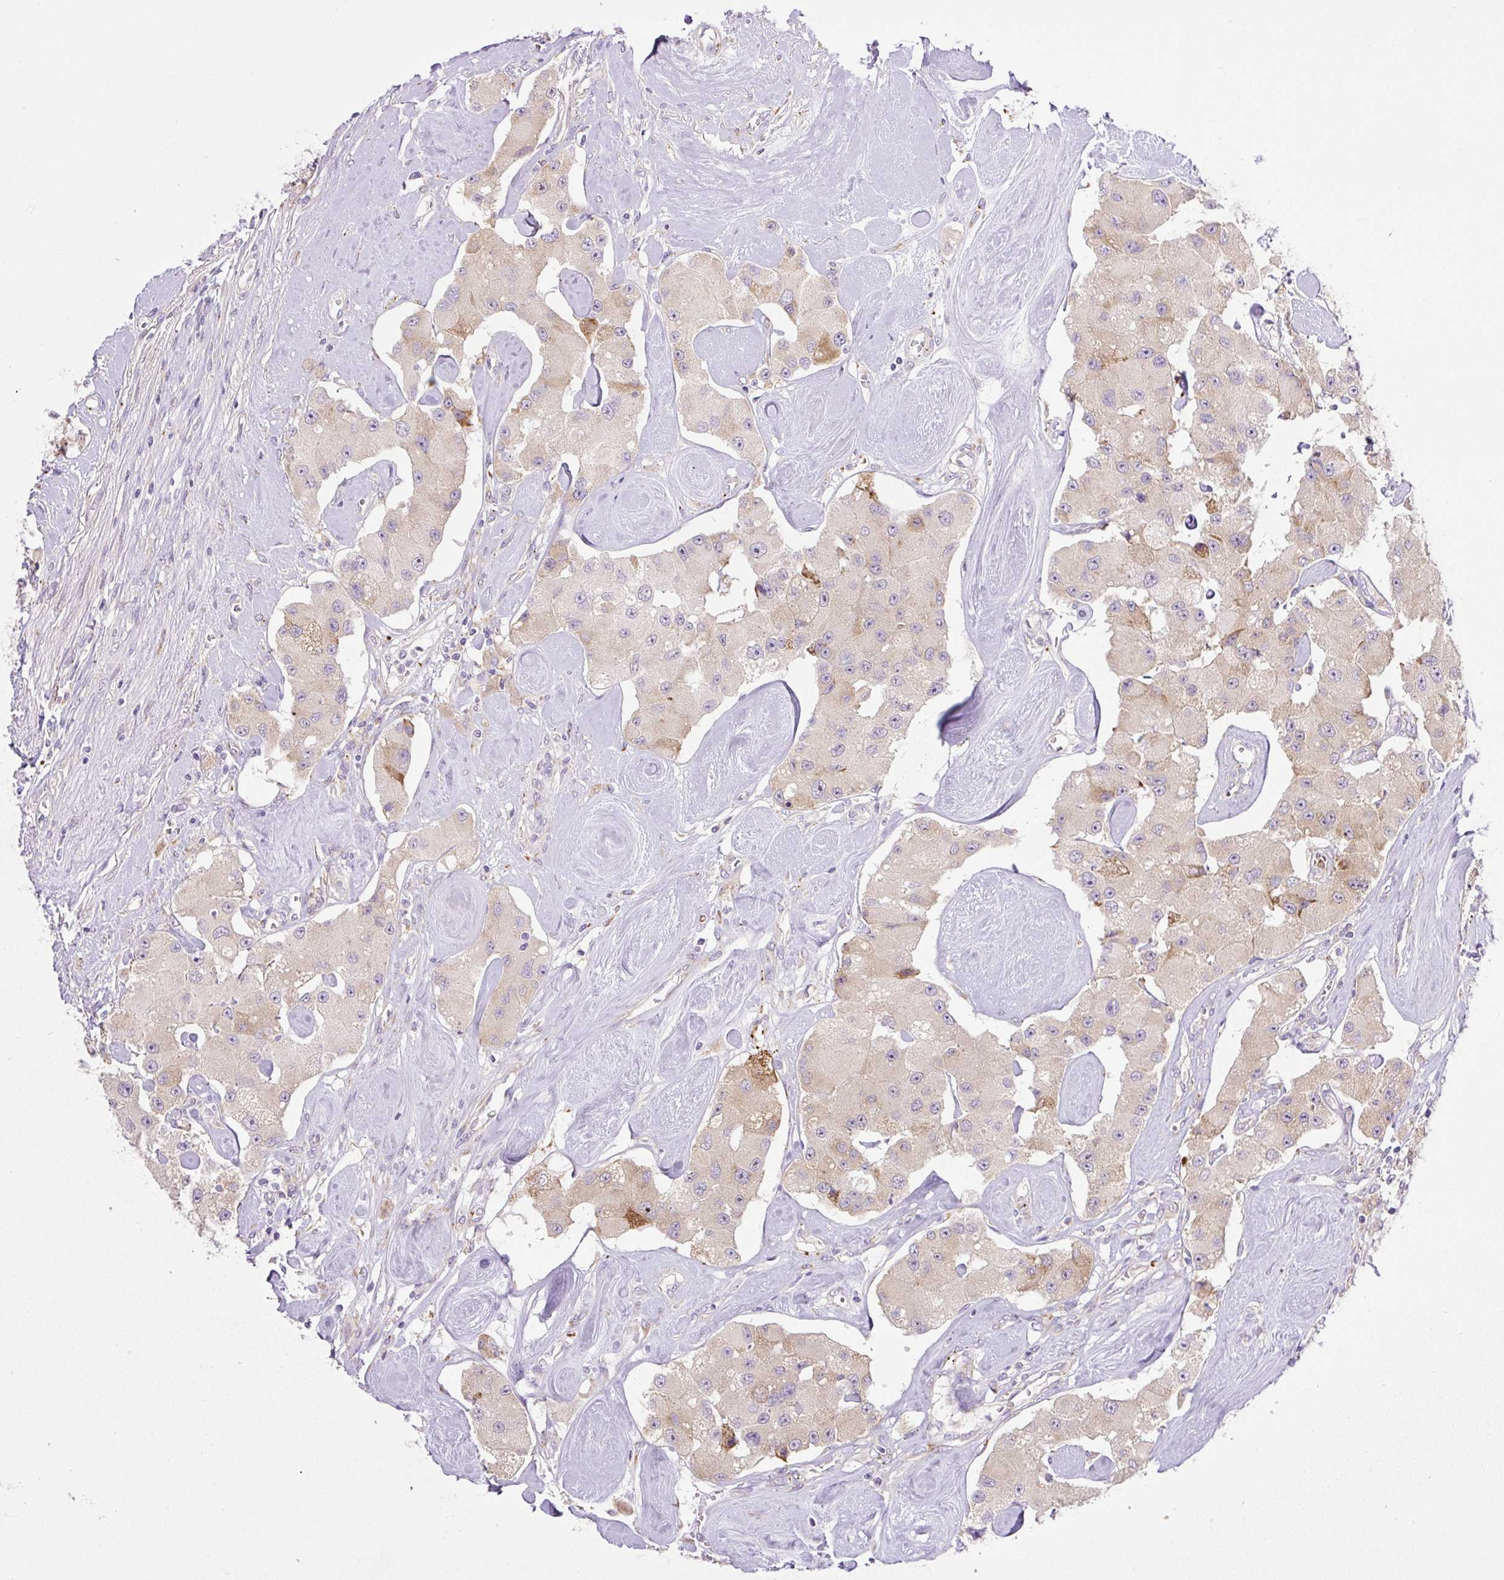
{"staining": {"intensity": "weak", "quantity": ">75%", "location": "cytoplasmic/membranous"}, "tissue": "carcinoid", "cell_type": "Tumor cells", "image_type": "cancer", "snomed": [{"axis": "morphology", "description": "Carcinoid, malignant, NOS"}, {"axis": "topography", "description": "Pancreas"}], "caption": "Carcinoid stained with a protein marker displays weak staining in tumor cells.", "gene": "POFUT1", "patient": {"sex": "male", "age": 41}}